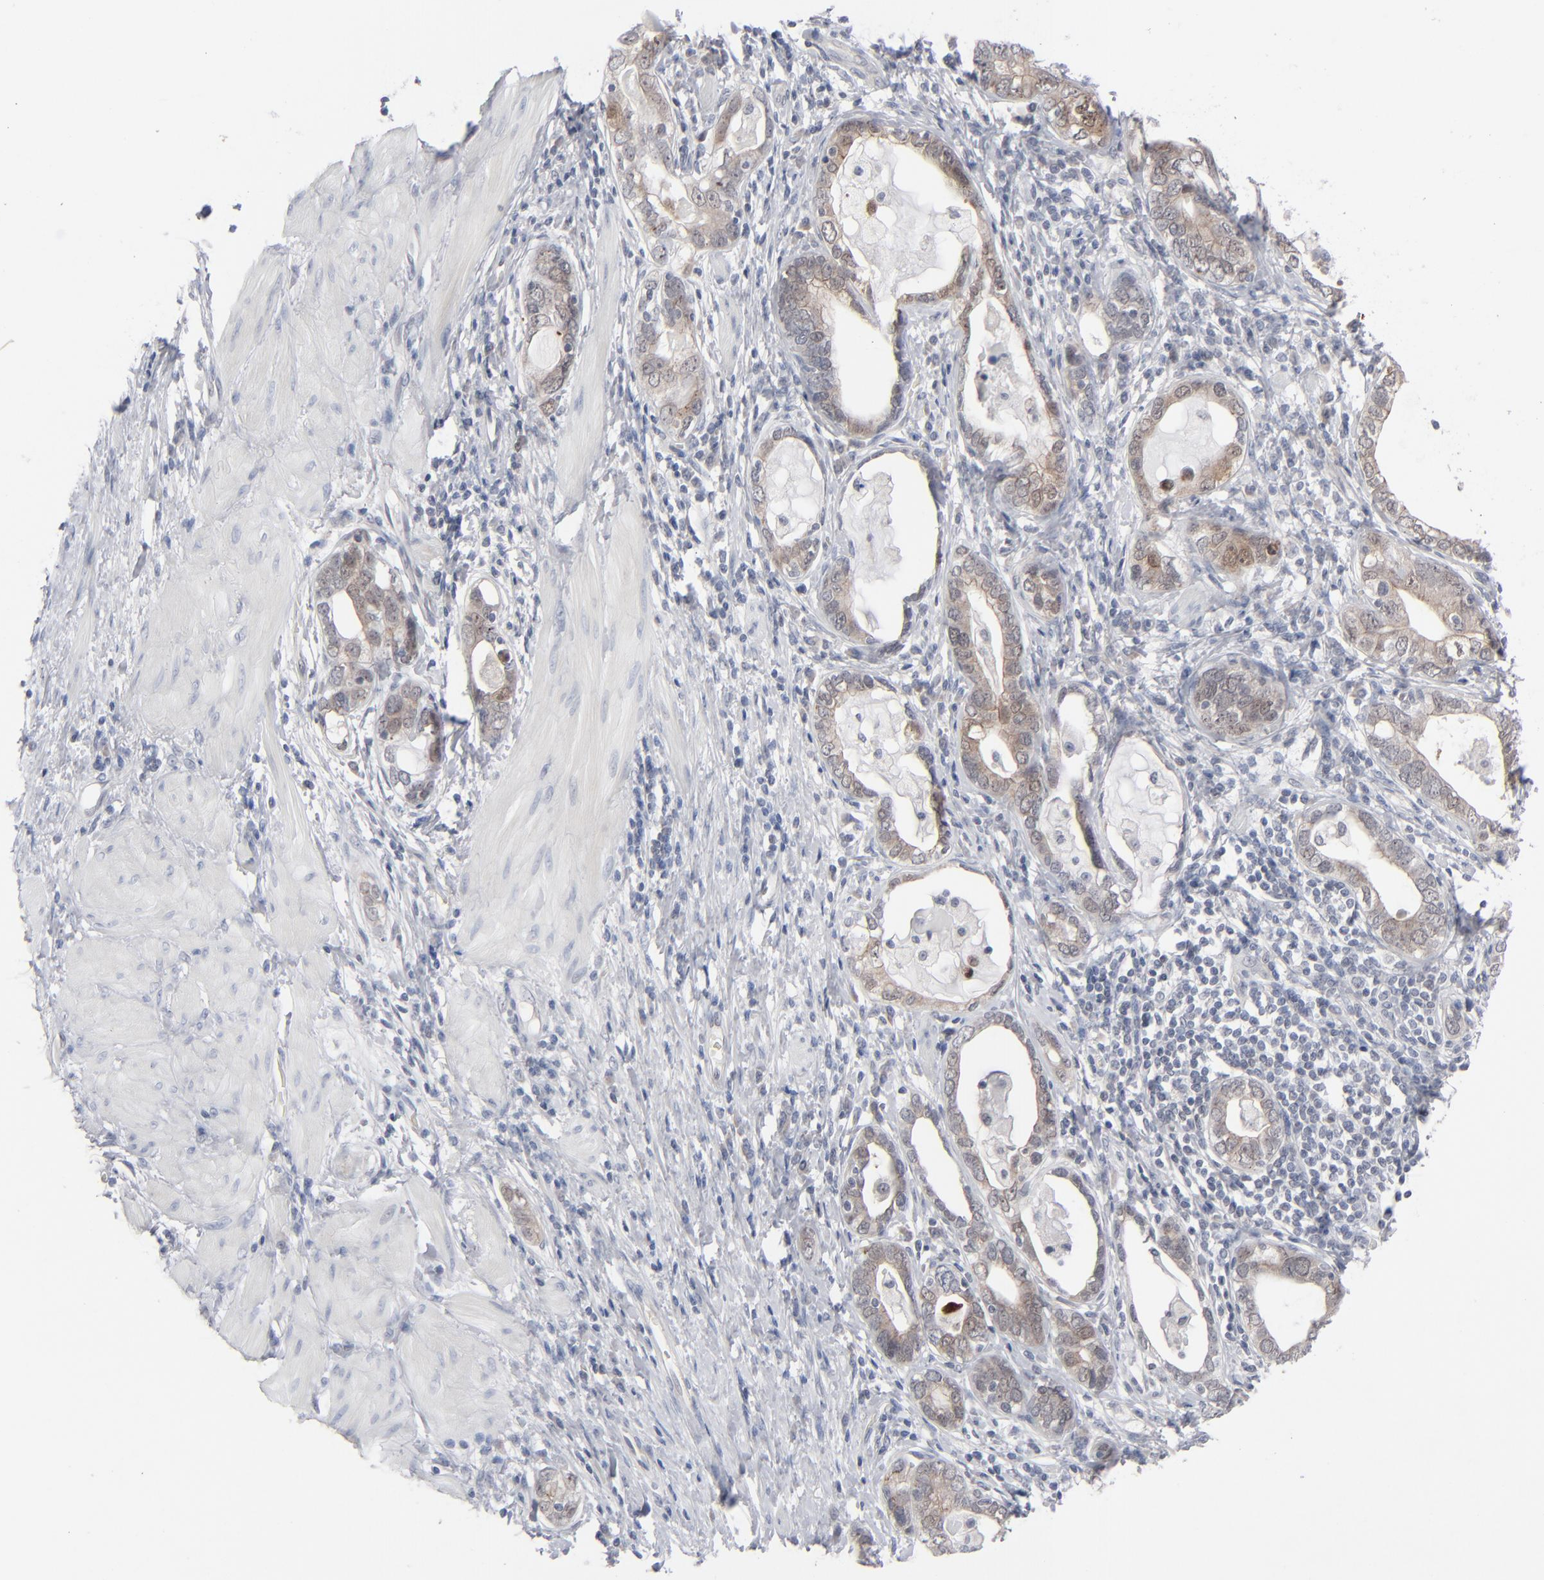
{"staining": {"intensity": "weak", "quantity": ">75%", "location": "cytoplasmic/membranous"}, "tissue": "stomach cancer", "cell_type": "Tumor cells", "image_type": "cancer", "snomed": [{"axis": "morphology", "description": "Adenocarcinoma, NOS"}, {"axis": "topography", "description": "Stomach, lower"}], "caption": "Immunohistochemistry (DAB) staining of human stomach adenocarcinoma demonstrates weak cytoplasmic/membranous protein expression in approximately >75% of tumor cells. Using DAB (3,3'-diaminobenzidine) (brown) and hematoxylin (blue) stains, captured at high magnification using brightfield microscopy.", "gene": "POF1B", "patient": {"sex": "female", "age": 93}}